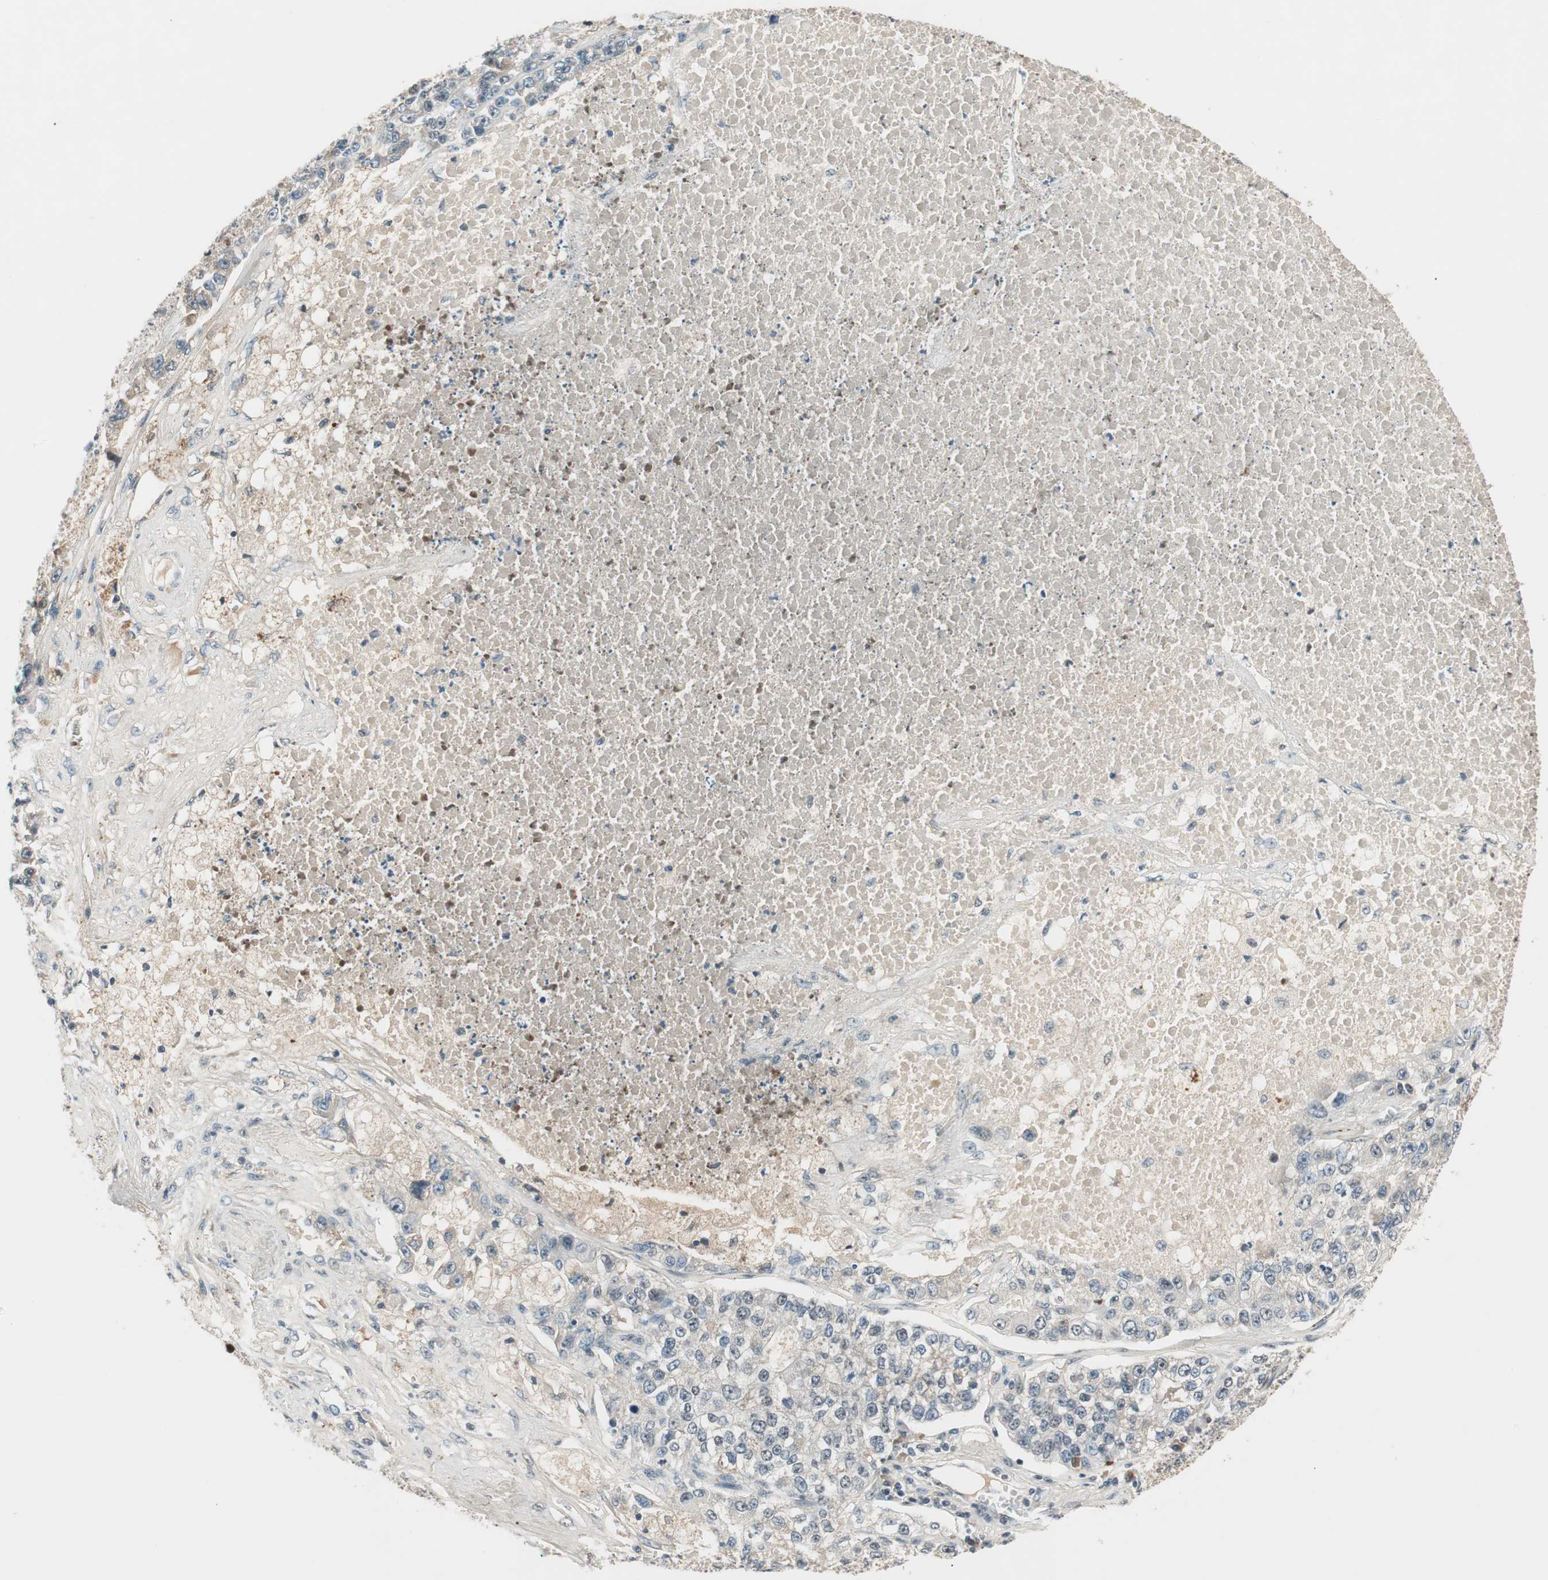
{"staining": {"intensity": "weak", "quantity": "<25%", "location": "cytoplasmic/membranous"}, "tissue": "lung cancer", "cell_type": "Tumor cells", "image_type": "cancer", "snomed": [{"axis": "morphology", "description": "Adenocarcinoma, NOS"}, {"axis": "topography", "description": "Lung"}], "caption": "A high-resolution photomicrograph shows IHC staining of lung adenocarcinoma, which exhibits no significant positivity in tumor cells. (DAB (3,3'-diaminobenzidine) immunohistochemistry visualized using brightfield microscopy, high magnification).", "gene": "NFRKB", "patient": {"sex": "male", "age": 49}}